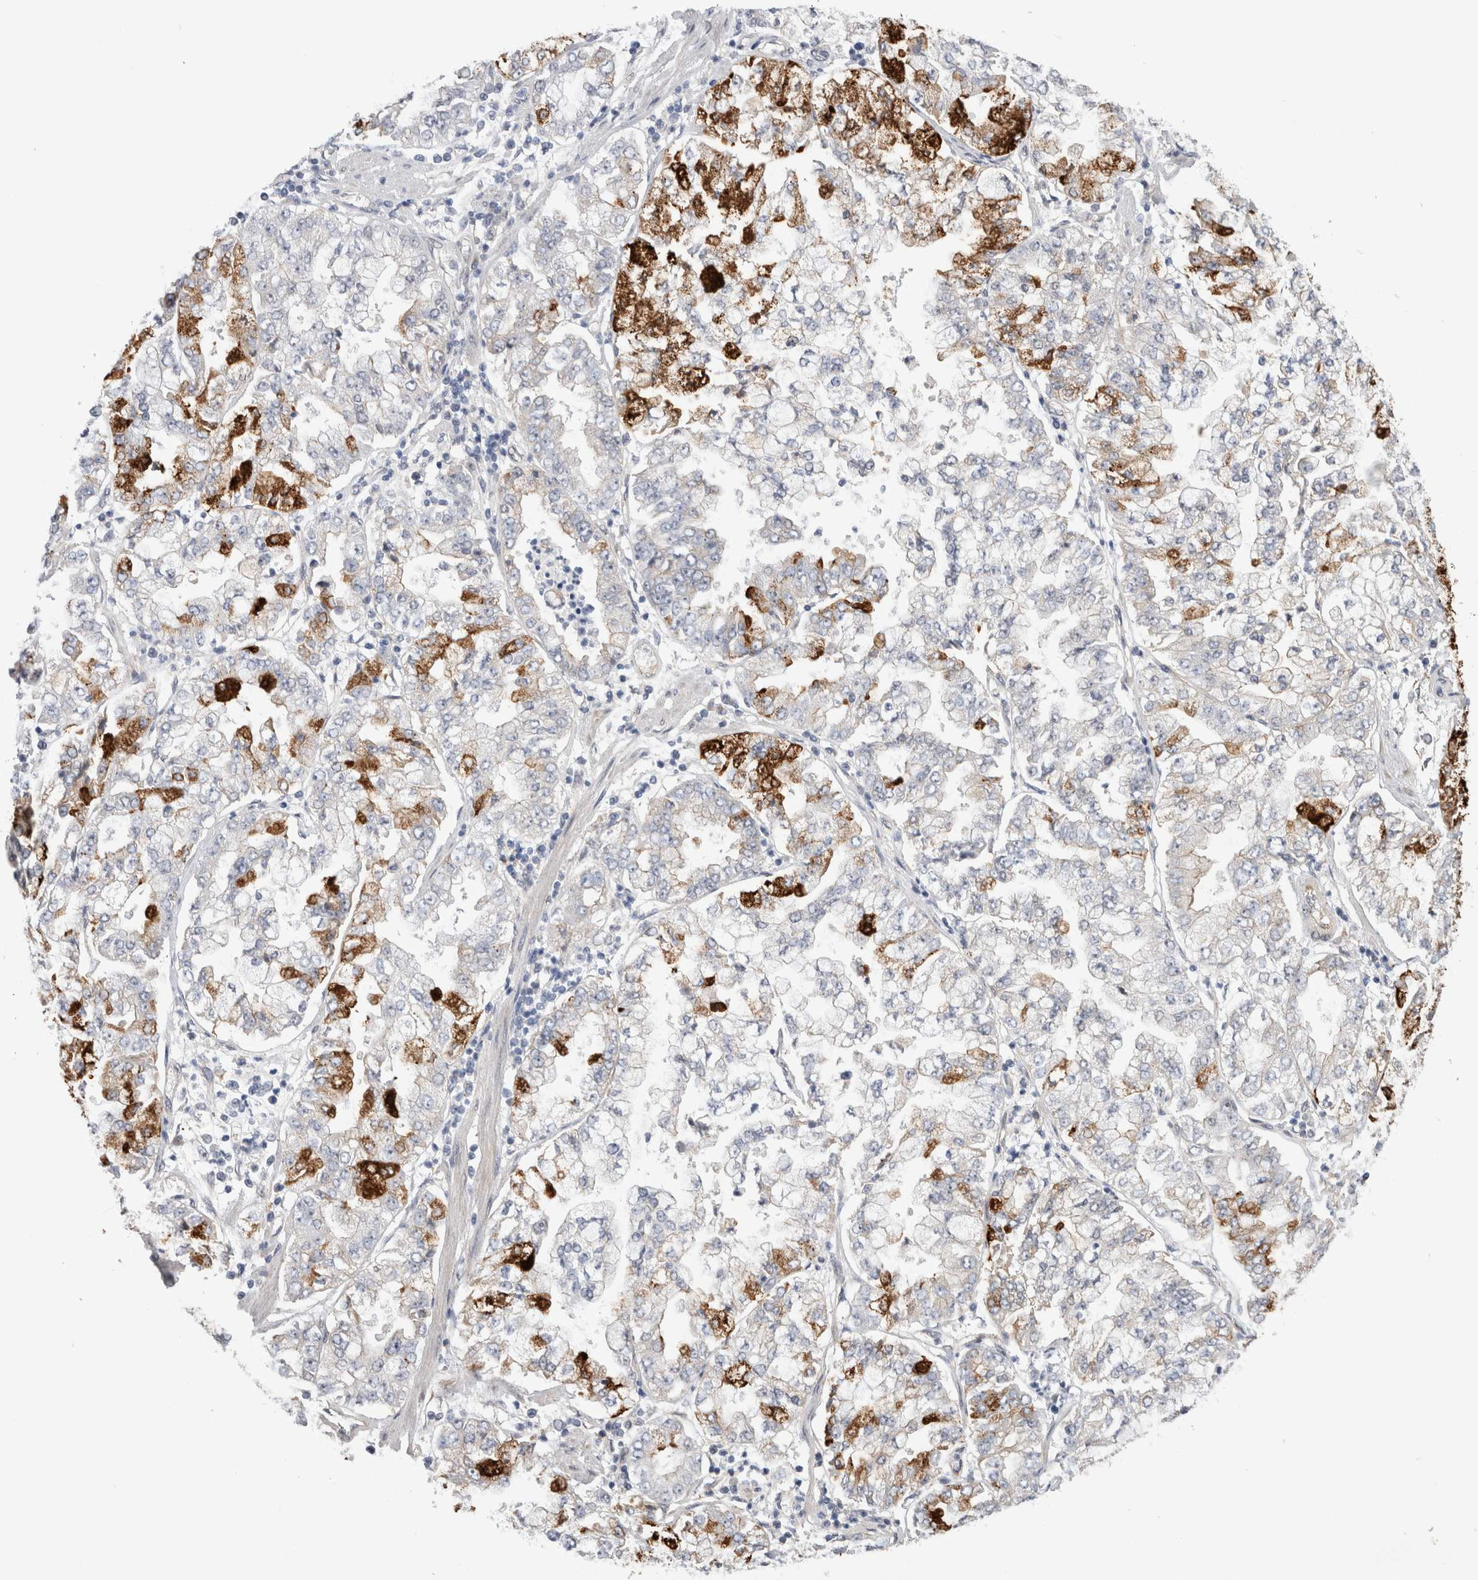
{"staining": {"intensity": "negative", "quantity": "none", "location": "none"}, "tissue": "stomach cancer", "cell_type": "Tumor cells", "image_type": "cancer", "snomed": [{"axis": "morphology", "description": "Adenocarcinoma, NOS"}, {"axis": "topography", "description": "Stomach"}], "caption": "Immunohistochemistry (IHC) of human stomach cancer (adenocarcinoma) demonstrates no positivity in tumor cells. The staining was performed using DAB (3,3'-diaminobenzidine) to visualize the protein expression in brown, while the nuclei were stained in blue with hematoxylin (Magnification: 20x).", "gene": "TAFA5", "patient": {"sex": "male", "age": 76}}